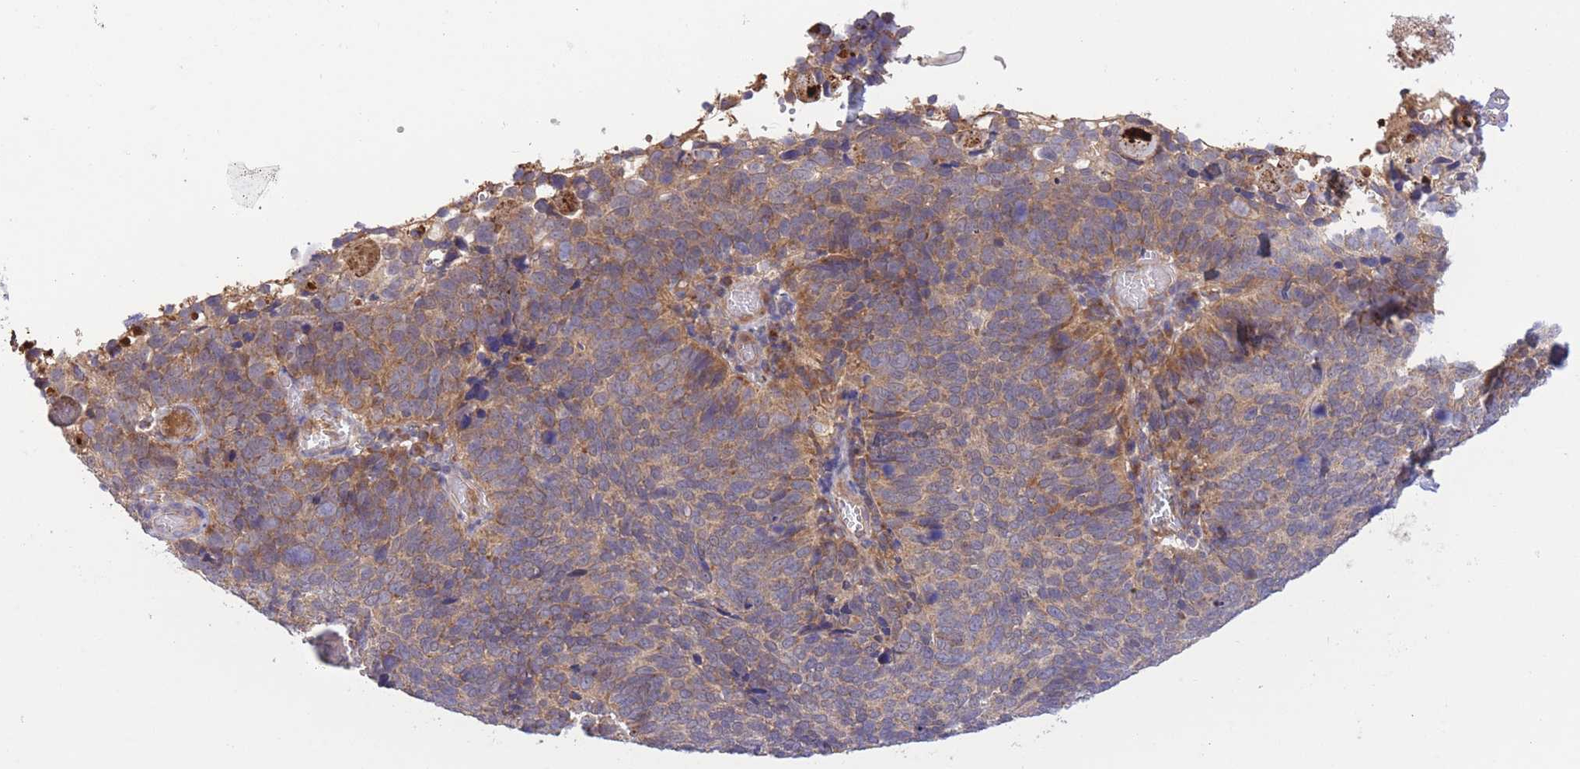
{"staining": {"intensity": "weak", "quantity": "25%-75%", "location": "cytoplasmic/membranous"}, "tissue": "cervical cancer", "cell_type": "Tumor cells", "image_type": "cancer", "snomed": [{"axis": "morphology", "description": "Squamous cell carcinoma, NOS"}, {"axis": "topography", "description": "Cervix"}], "caption": "Human cervical cancer stained with a protein marker shows weak staining in tumor cells.", "gene": "ATP13A2", "patient": {"sex": "female", "age": 39}}